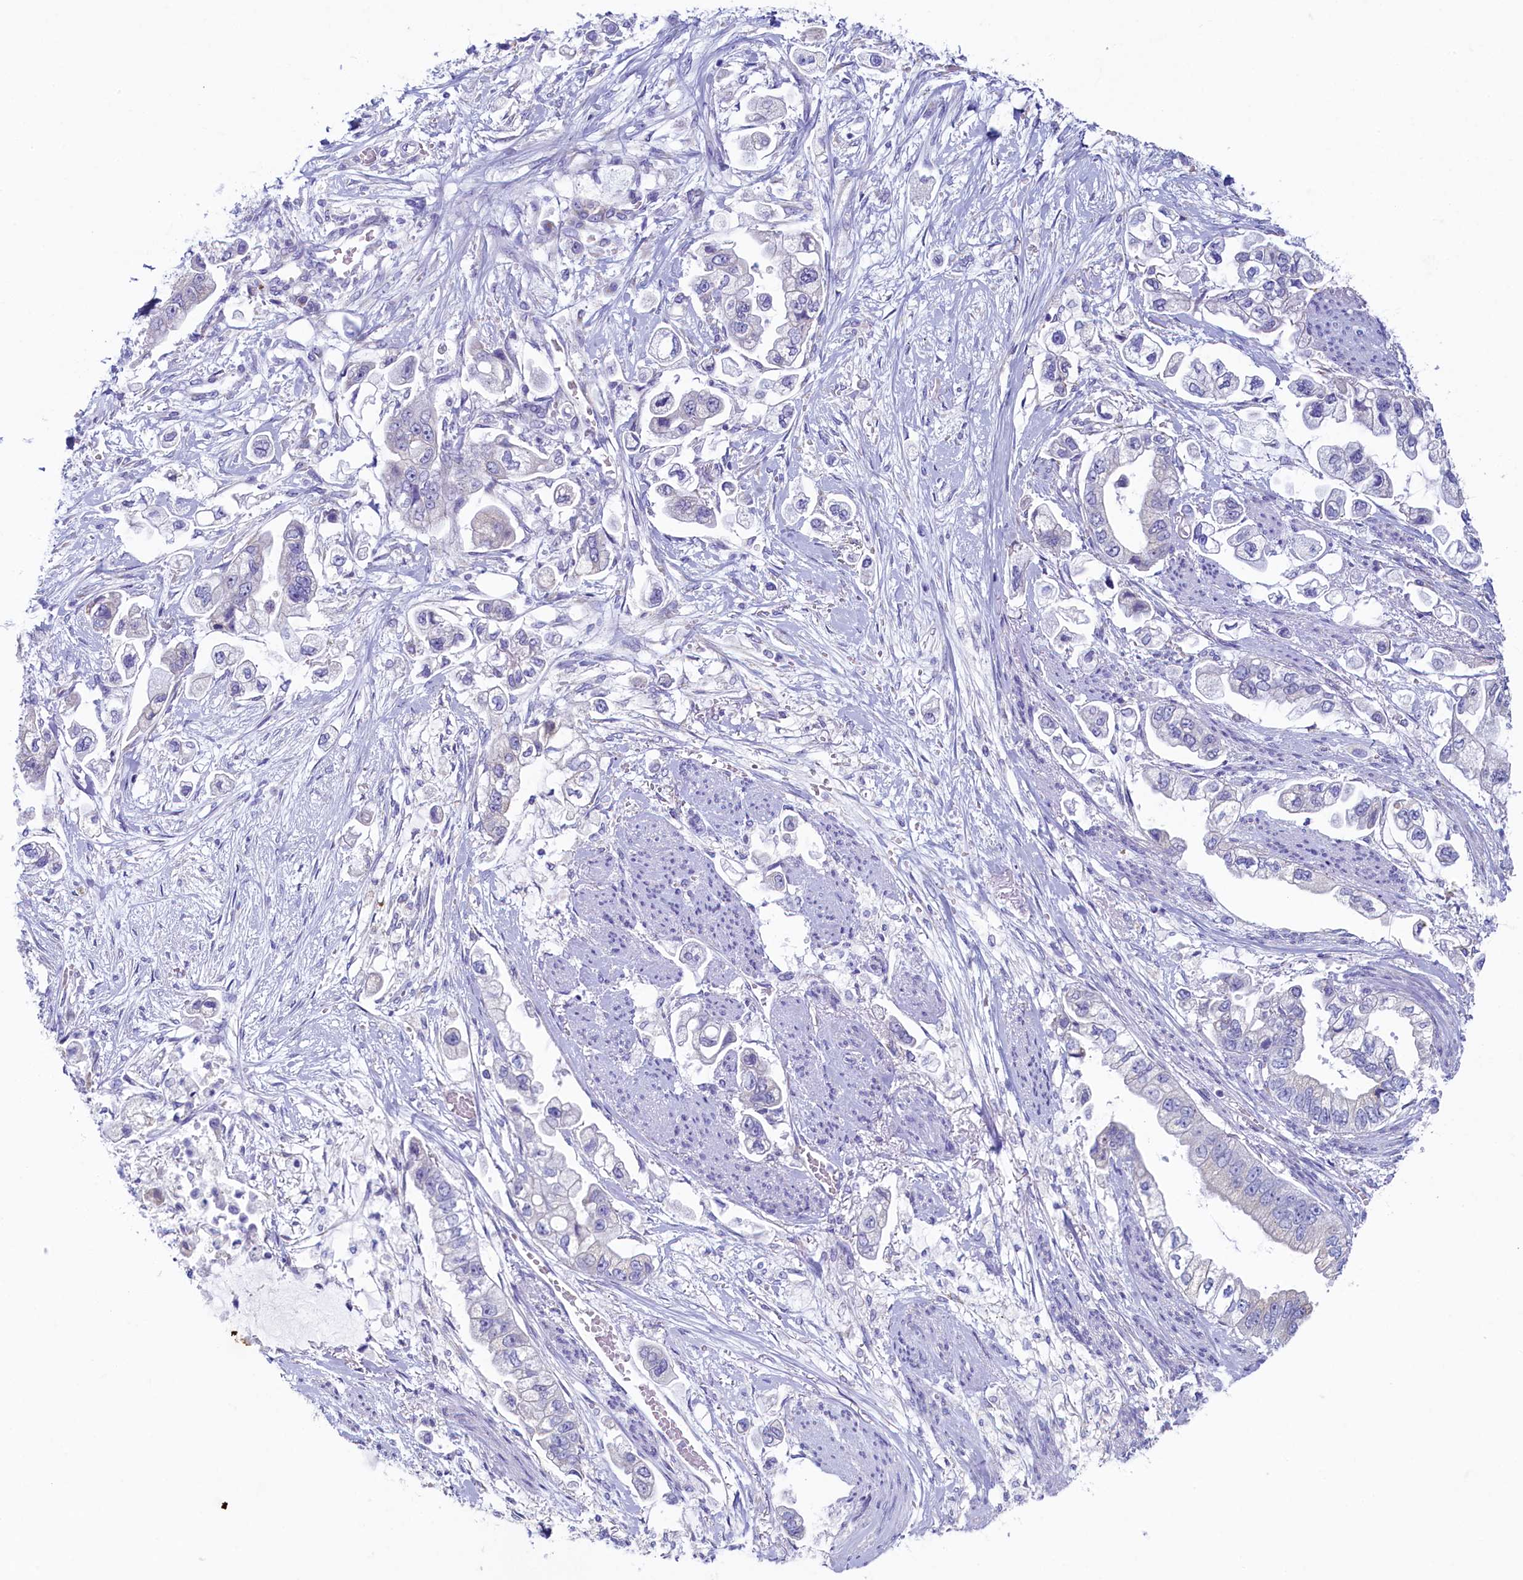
{"staining": {"intensity": "negative", "quantity": "none", "location": "none"}, "tissue": "stomach cancer", "cell_type": "Tumor cells", "image_type": "cancer", "snomed": [{"axis": "morphology", "description": "Adenocarcinoma, NOS"}, {"axis": "topography", "description": "Stomach"}], "caption": "Immunohistochemistry (IHC) photomicrograph of human stomach cancer stained for a protein (brown), which reveals no positivity in tumor cells.", "gene": "SKA3", "patient": {"sex": "male", "age": 62}}